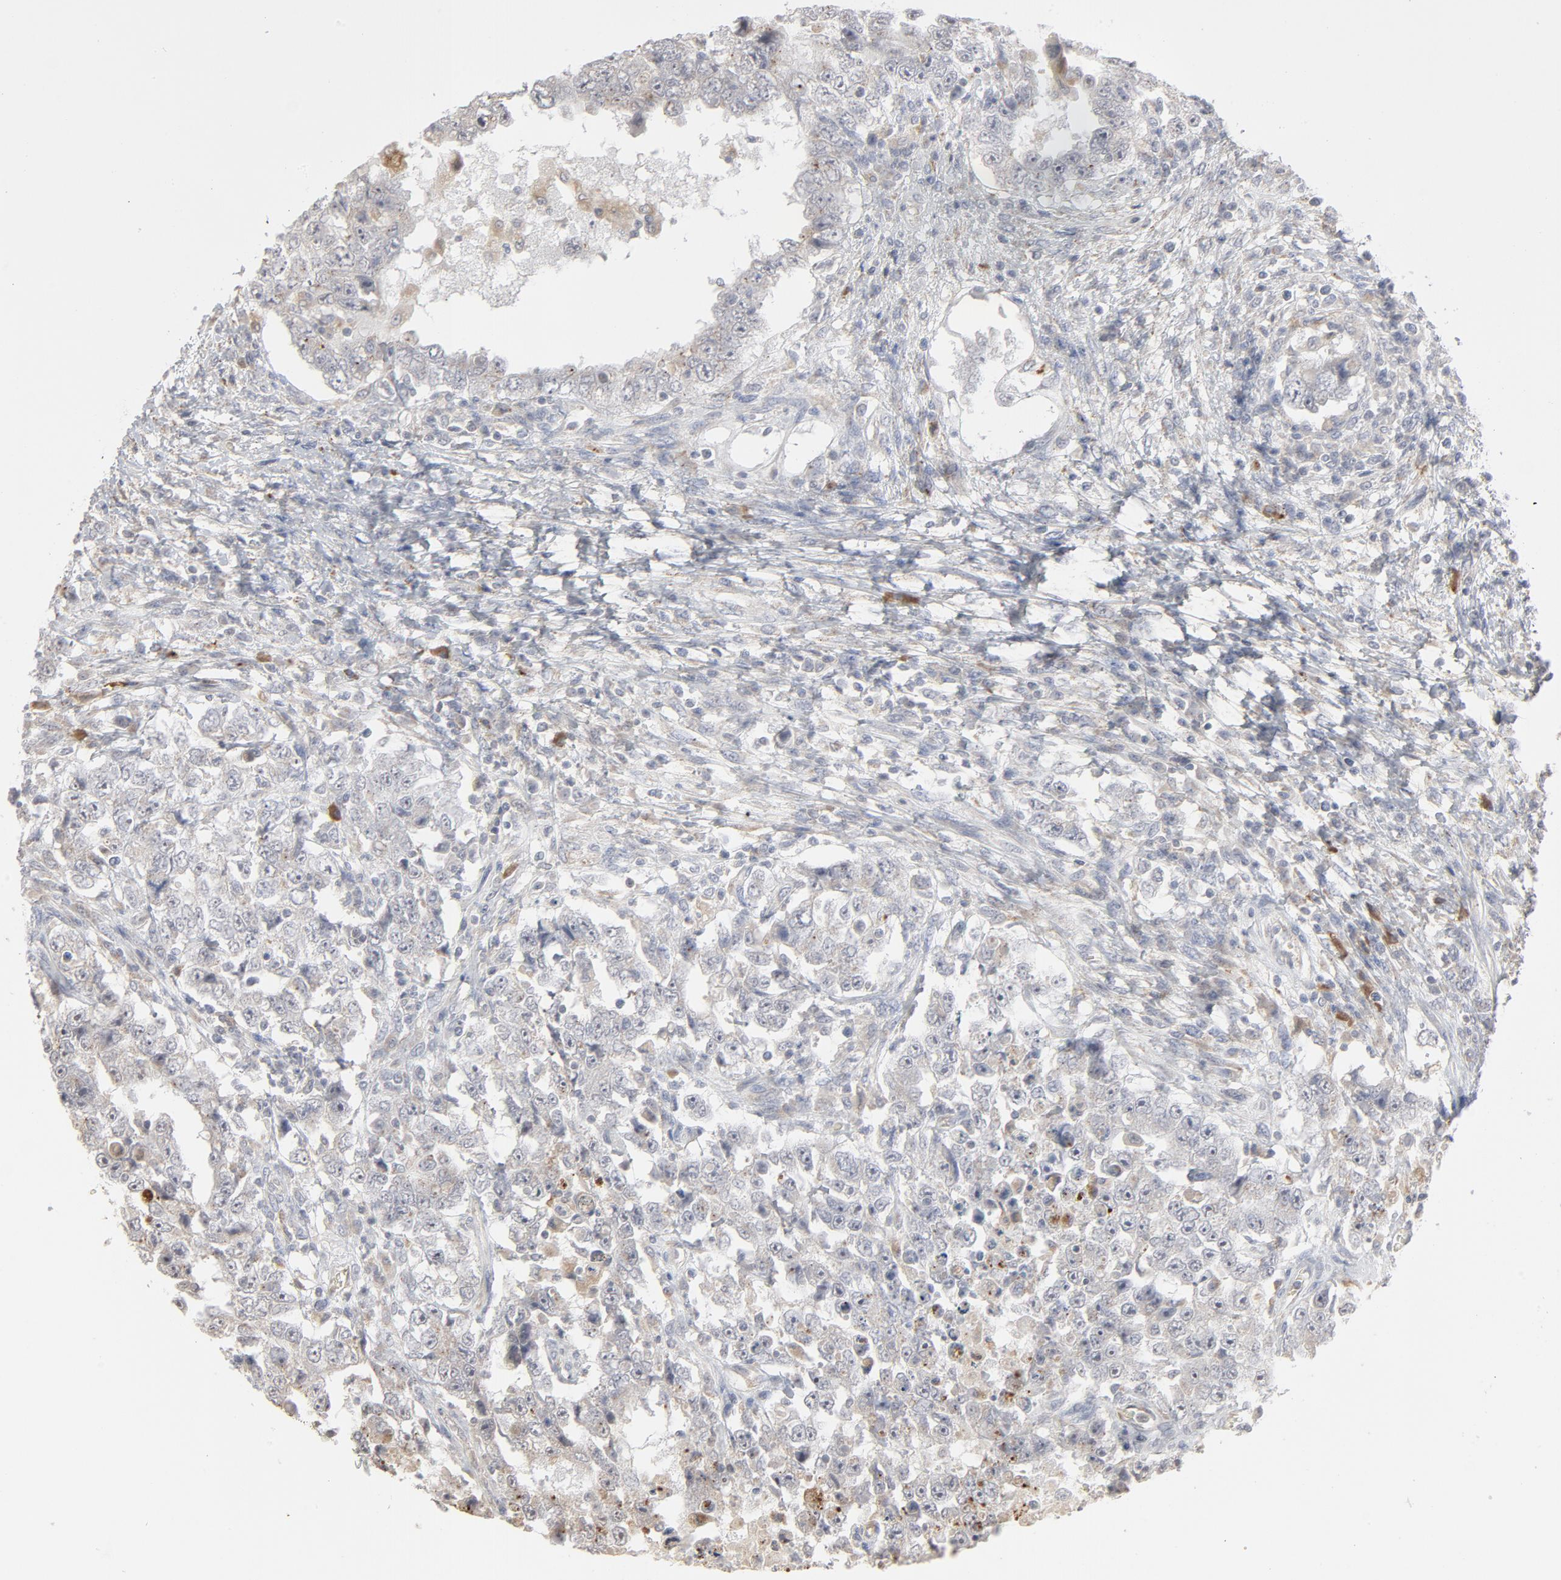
{"staining": {"intensity": "negative", "quantity": "none", "location": "none"}, "tissue": "testis cancer", "cell_type": "Tumor cells", "image_type": "cancer", "snomed": [{"axis": "morphology", "description": "Carcinoma, Embryonal, NOS"}, {"axis": "topography", "description": "Testis"}], "caption": "Immunohistochemistry image of neoplastic tissue: testis cancer (embryonal carcinoma) stained with DAB (3,3'-diaminobenzidine) exhibits no significant protein positivity in tumor cells.", "gene": "POMT2", "patient": {"sex": "male", "age": 26}}